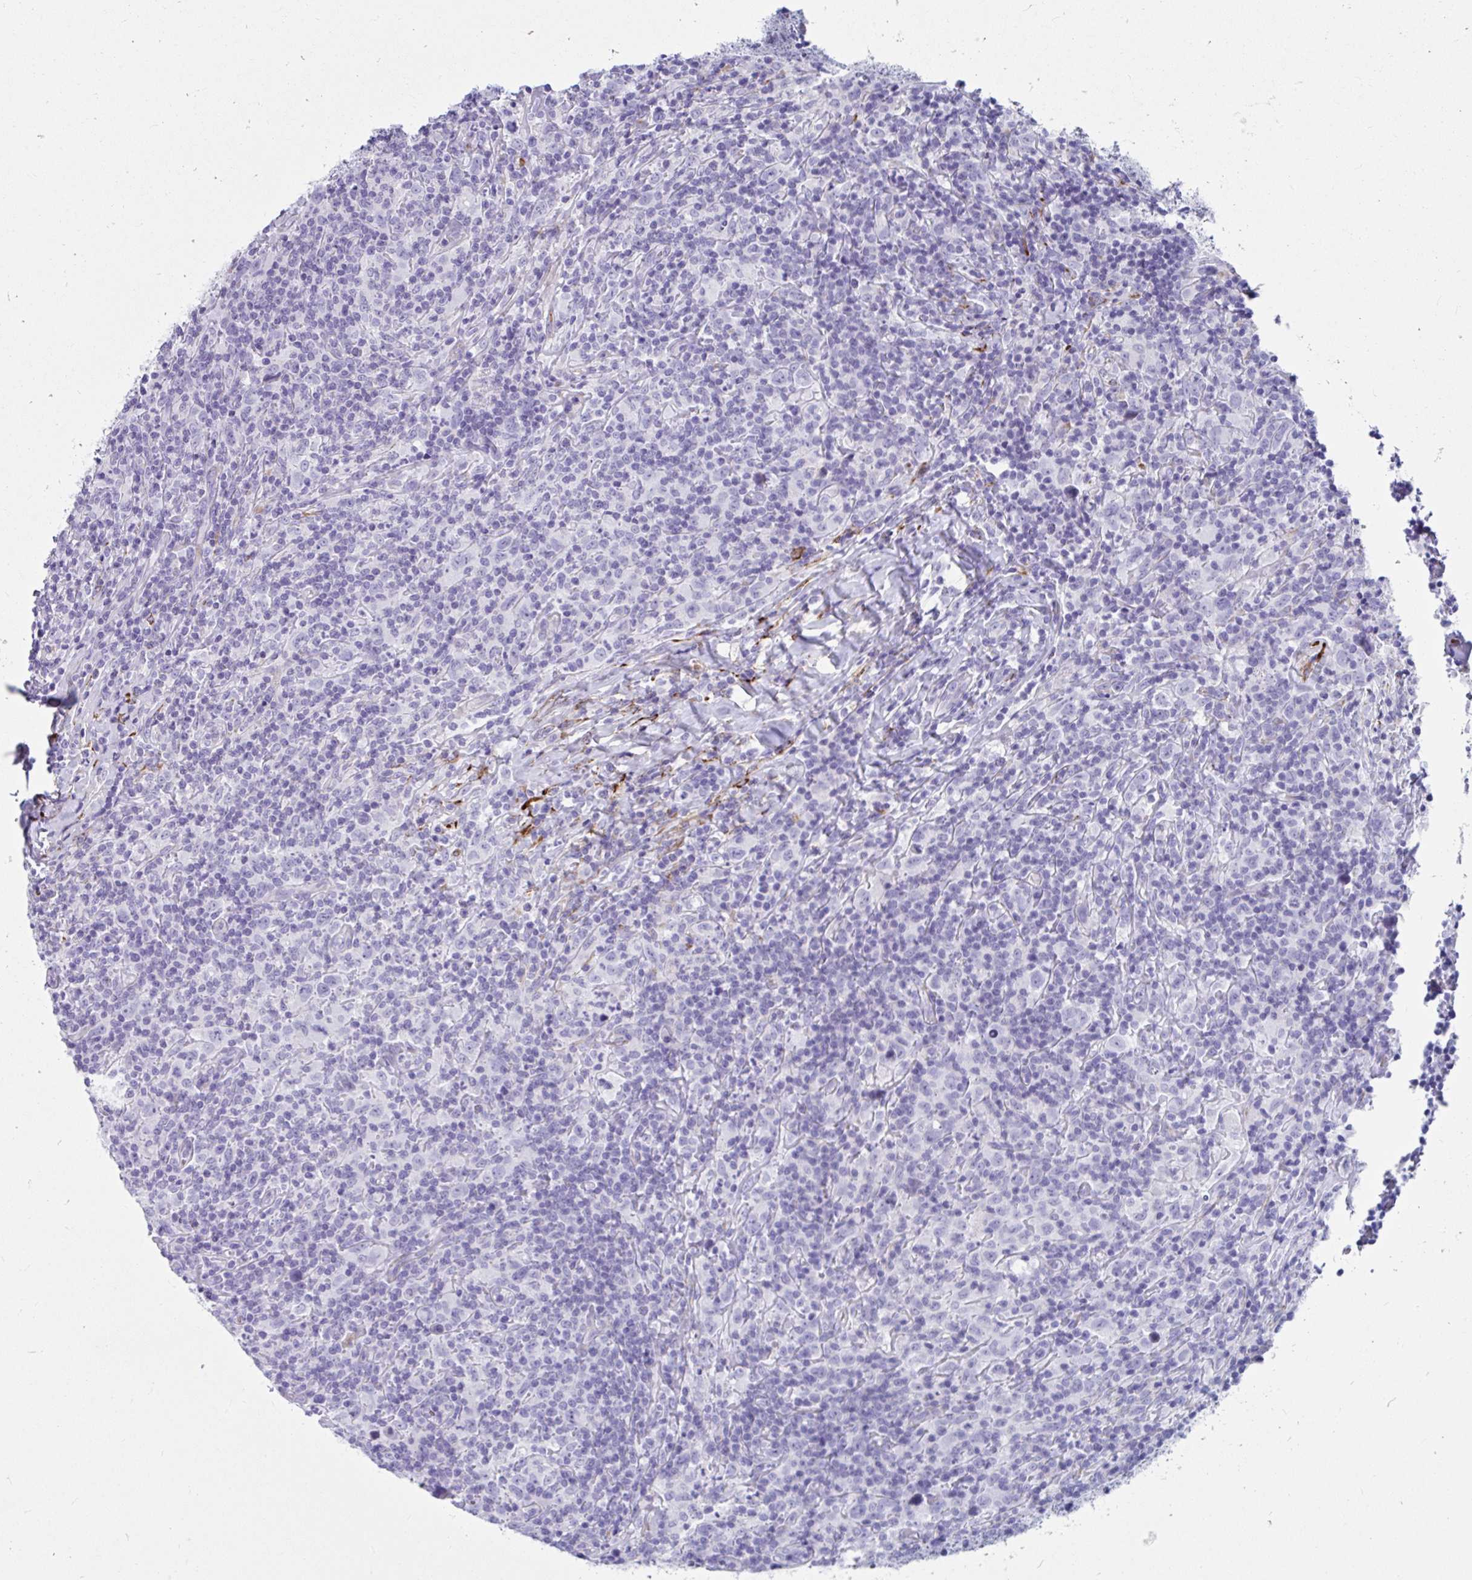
{"staining": {"intensity": "negative", "quantity": "none", "location": "none"}, "tissue": "lymphoma", "cell_type": "Tumor cells", "image_type": "cancer", "snomed": [{"axis": "morphology", "description": "Hodgkin's disease, NOS"}, {"axis": "topography", "description": "Lymph node"}], "caption": "IHC photomicrograph of human lymphoma stained for a protein (brown), which exhibits no expression in tumor cells. (Stains: DAB (3,3'-diaminobenzidine) IHC with hematoxylin counter stain, Microscopy: brightfield microscopy at high magnification).", "gene": "GRXCR2", "patient": {"sex": "female", "age": 18}}